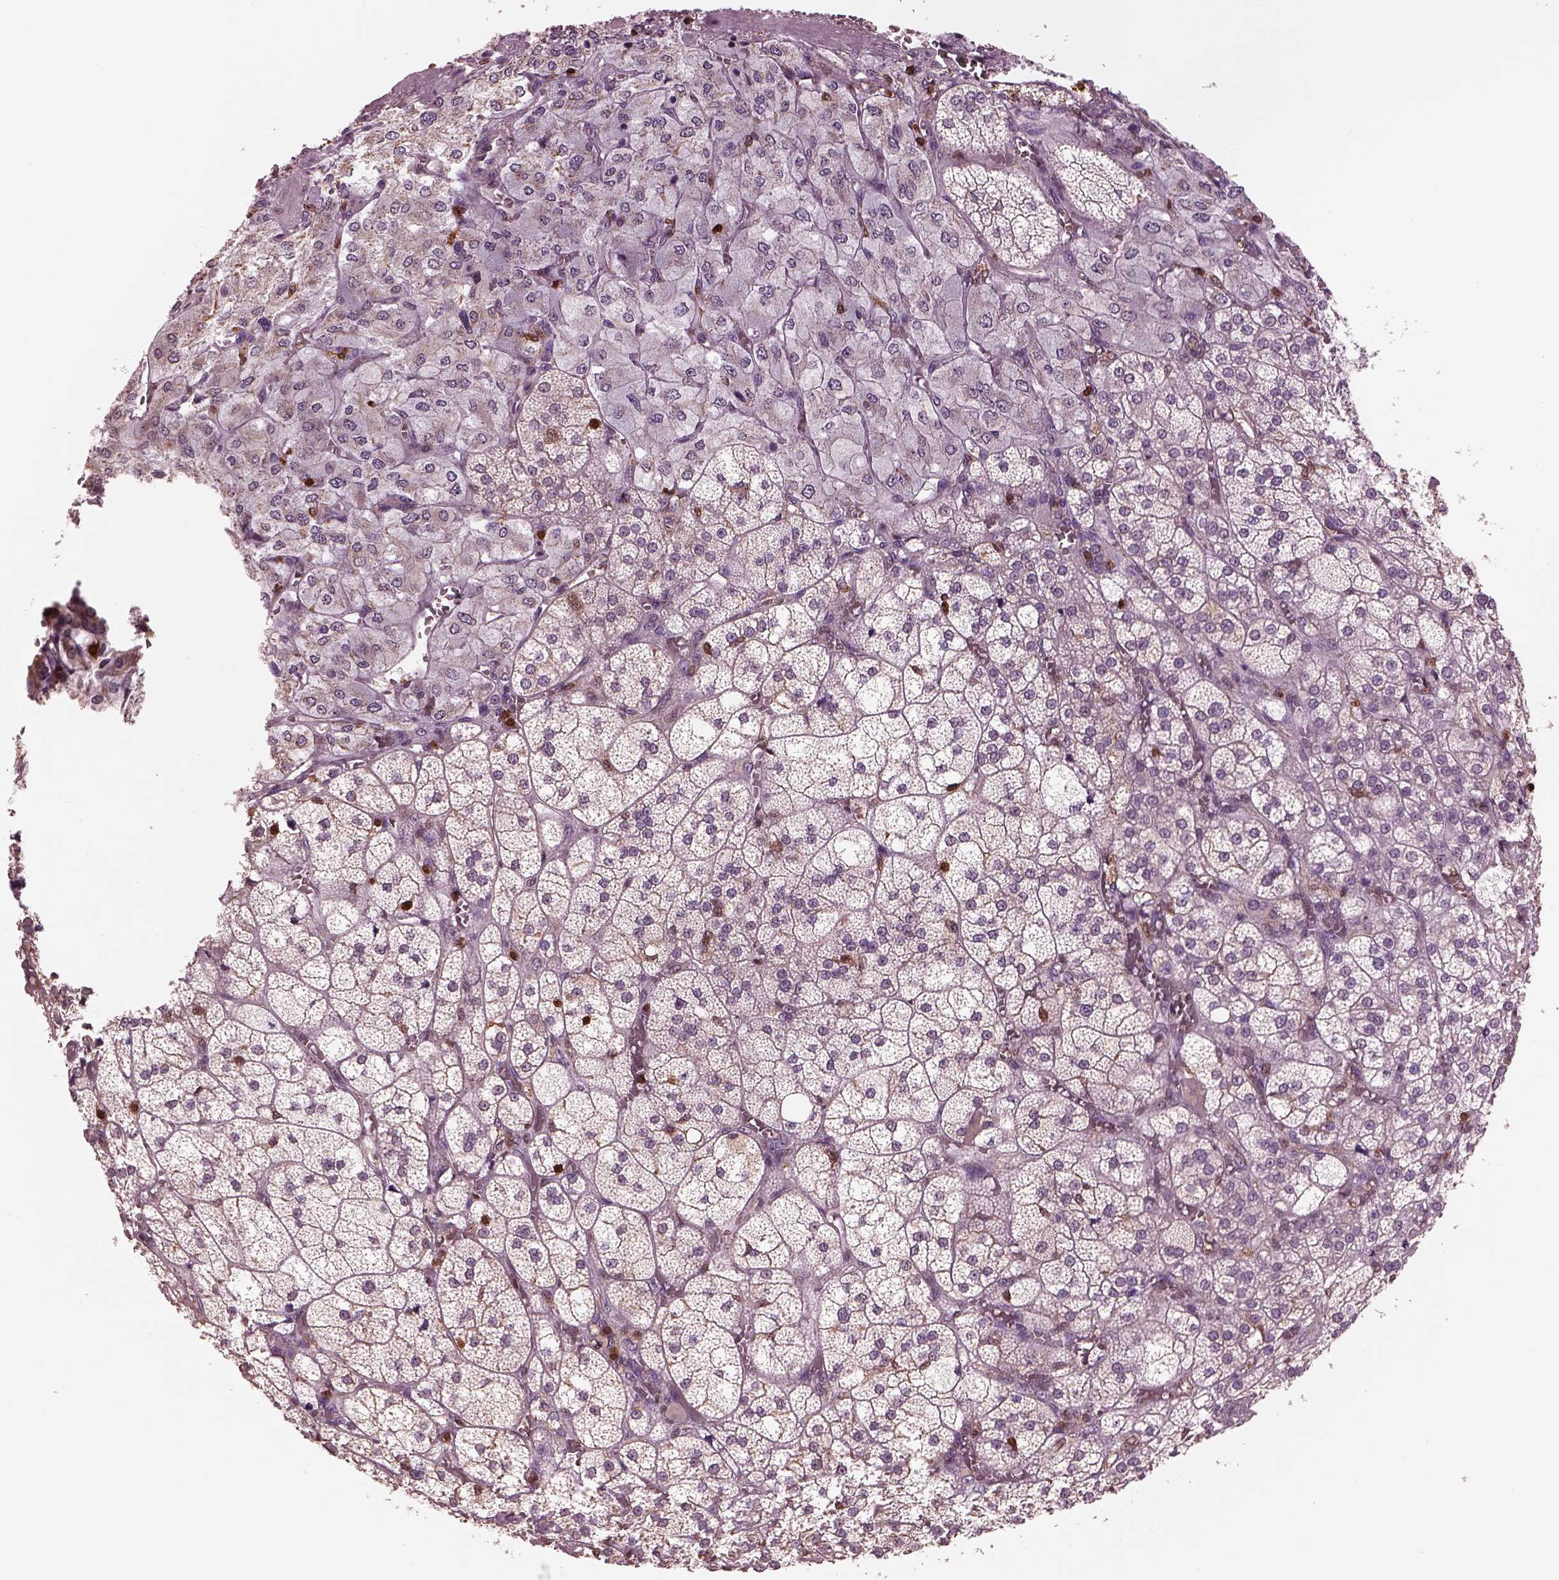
{"staining": {"intensity": "negative", "quantity": "none", "location": "none"}, "tissue": "adrenal gland", "cell_type": "Glandular cells", "image_type": "normal", "snomed": [{"axis": "morphology", "description": "Normal tissue, NOS"}, {"axis": "topography", "description": "Adrenal gland"}], "caption": "The photomicrograph reveals no significant positivity in glandular cells of adrenal gland.", "gene": "IL31RA", "patient": {"sex": "female", "age": 60}}